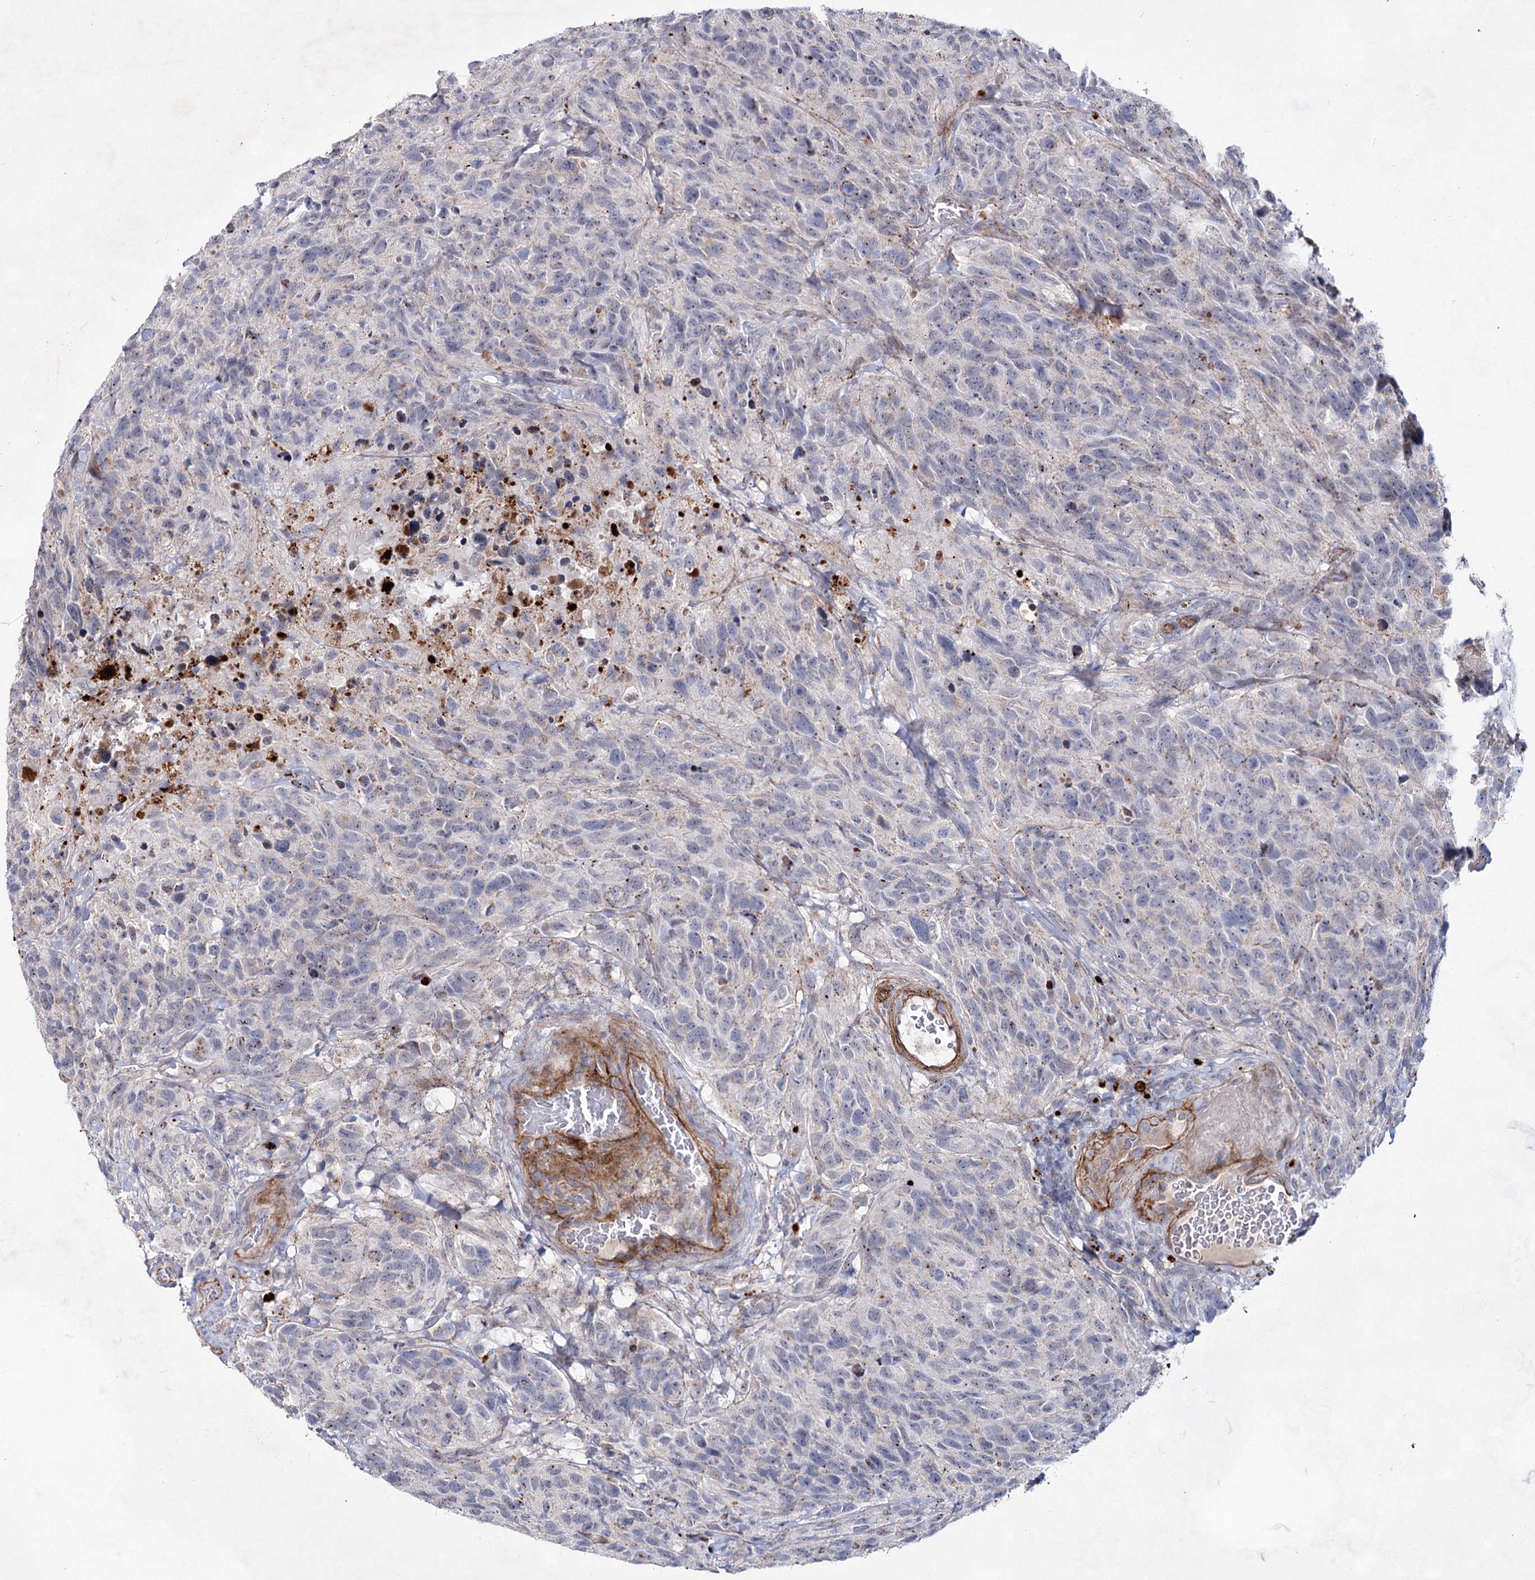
{"staining": {"intensity": "negative", "quantity": "none", "location": "none"}, "tissue": "glioma", "cell_type": "Tumor cells", "image_type": "cancer", "snomed": [{"axis": "morphology", "description": "Glioma, malignant, High grade"}, {"axis": "topography", "description": "Brain"}], "caption": "This photomicrograph is of malignant glioma (high-grade) stained with immunohistochemistry to label a protein in brown with the nuclei are counter-stained blue. There is no expression in tumor cells. Brightfield microscopy of IHC stained with DAB (brown) and hematoxylin (blue), captured at high magnification.", "gene": "ATL2", "patient": {"sex": "male", "age": 69}}